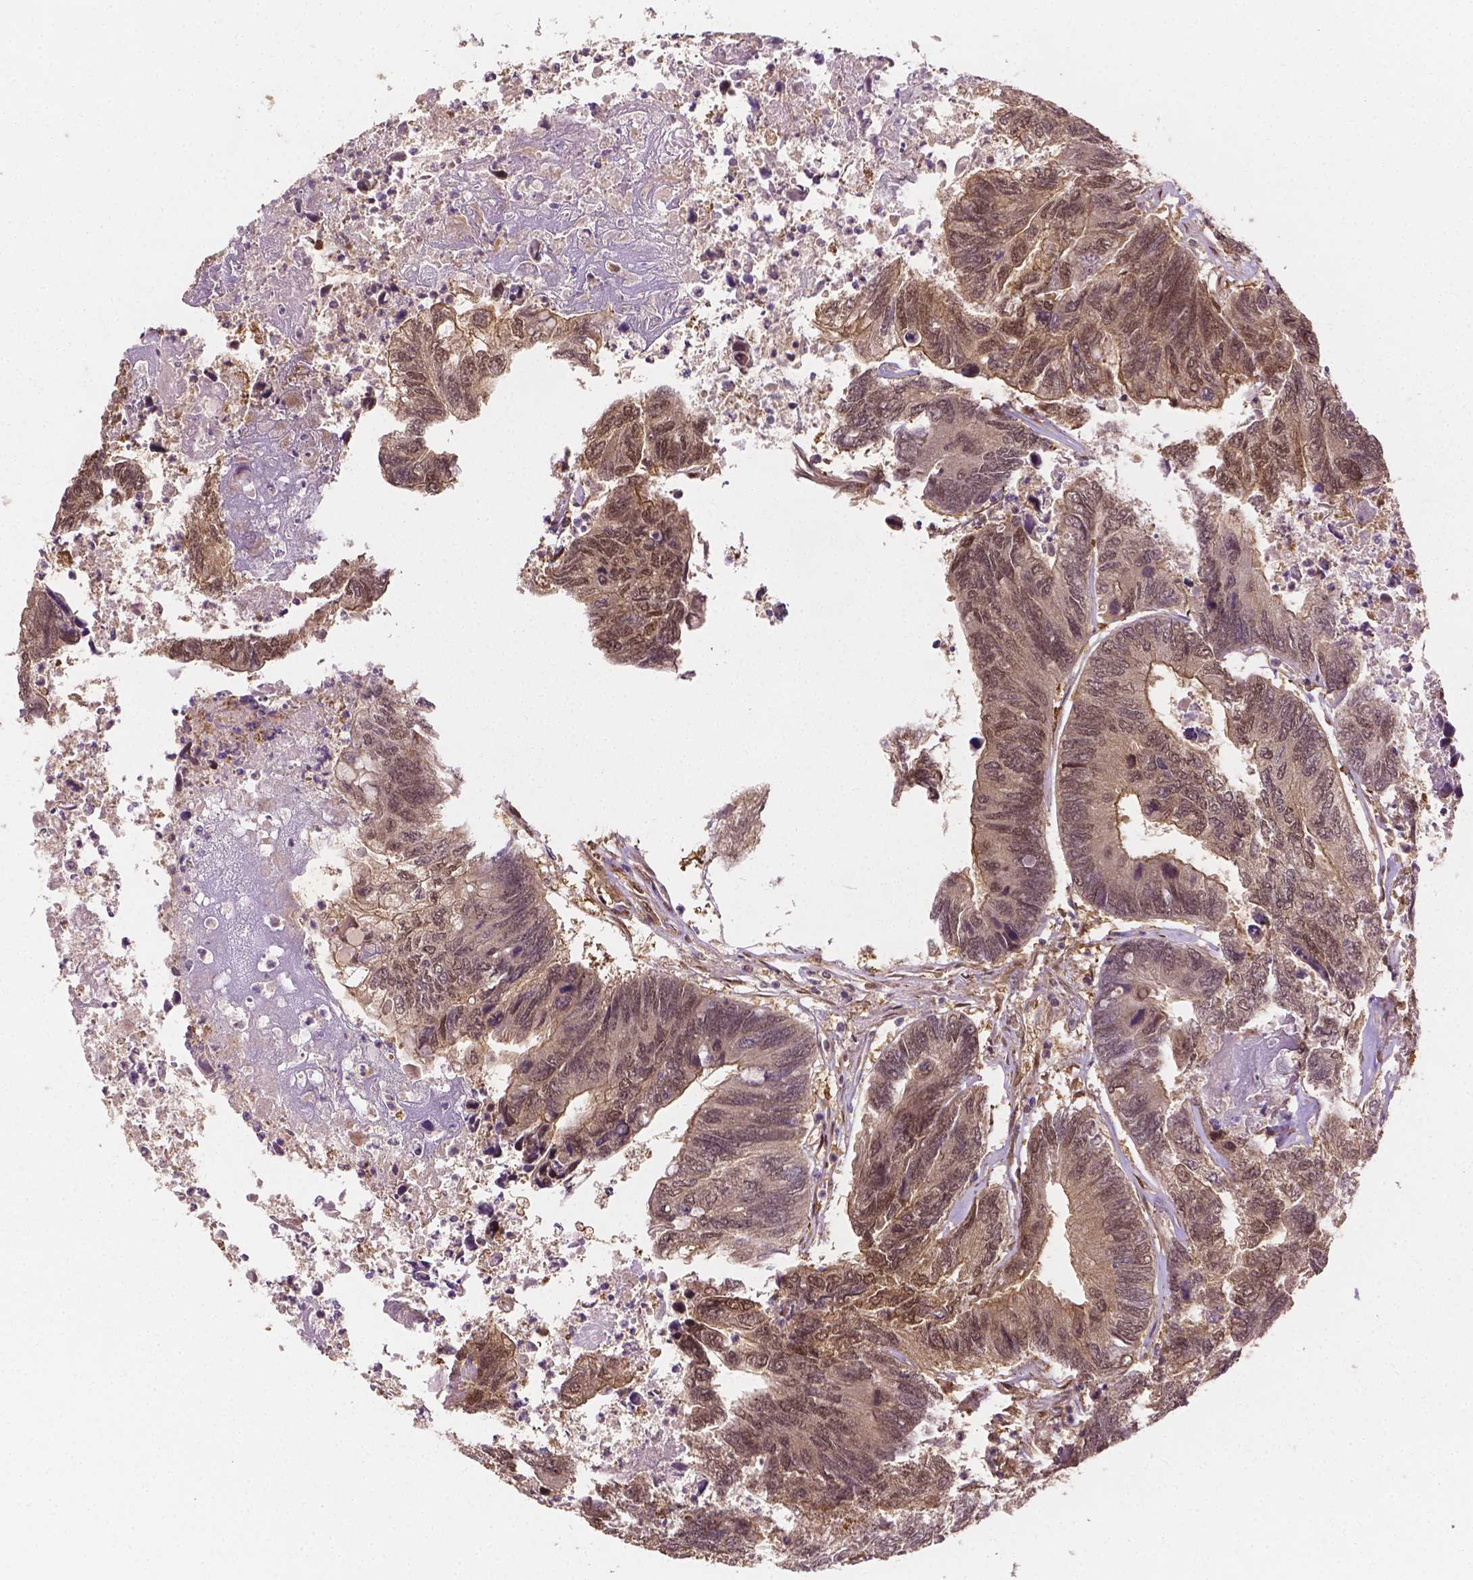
{"staining": {"intensity": "weak", "quantity": "25%-75%", "location": "nuclear"}, "tissue": "colorectal cancer", "cell_type": "Tumor cells", "image_type": "cancer", "snomed": [{"axis": "morphology", "description": "Adenocarcinoma, NOS"}, {"axis": "topography", "description": "Colon"}], "caption": "An image of colorectal adenocarcinoma stained for a protein exhibits weak nuclear brown staining in tumor cells.", "gene": "YAP1", "patient": {"sex": "female", "age": 67}}